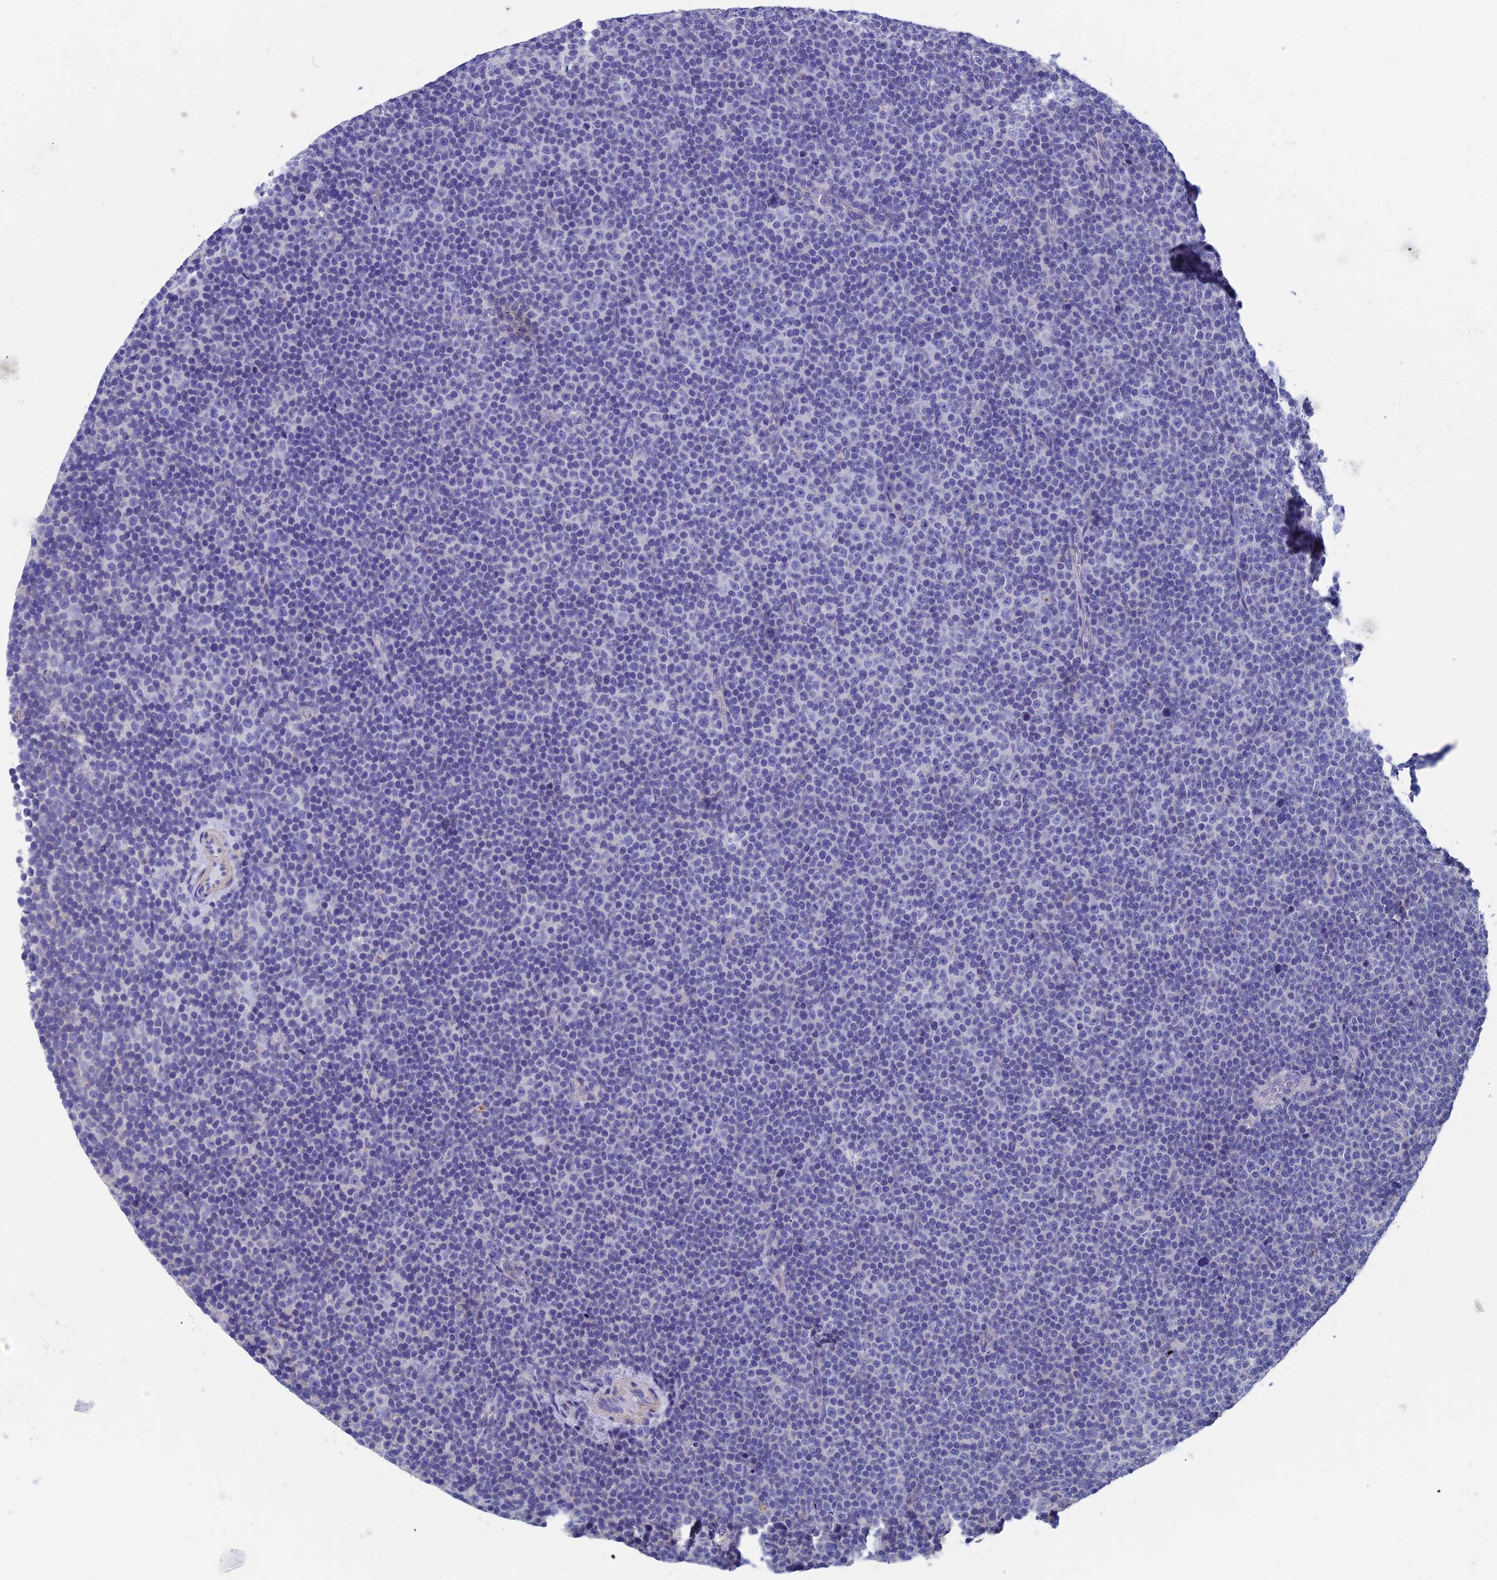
{"staining": {"intensity": "negative", "quantity": "none", "location": "none"}, "tissue": "lymphoma", "cell_type": "Tumor cells", "image_type": "cancer", "snomed": [{"axis": "morphology", "description": "Malignant lymphoma, non-Hodgkin's type, Low grade"}, {"axis": "topography", "description": "Lymph node"}], "caption": "Immunohistochemical staining of malignant lymphoma, non-Hodgkin's type (low-grade) demonstrates no significant expression in tumor cells. The staining is performed using DAB brown chromogen with nuclei counter-stained in using hematoxylin.", "gene": "ADH7", "patient": {"sex": "female", "age": 67}}